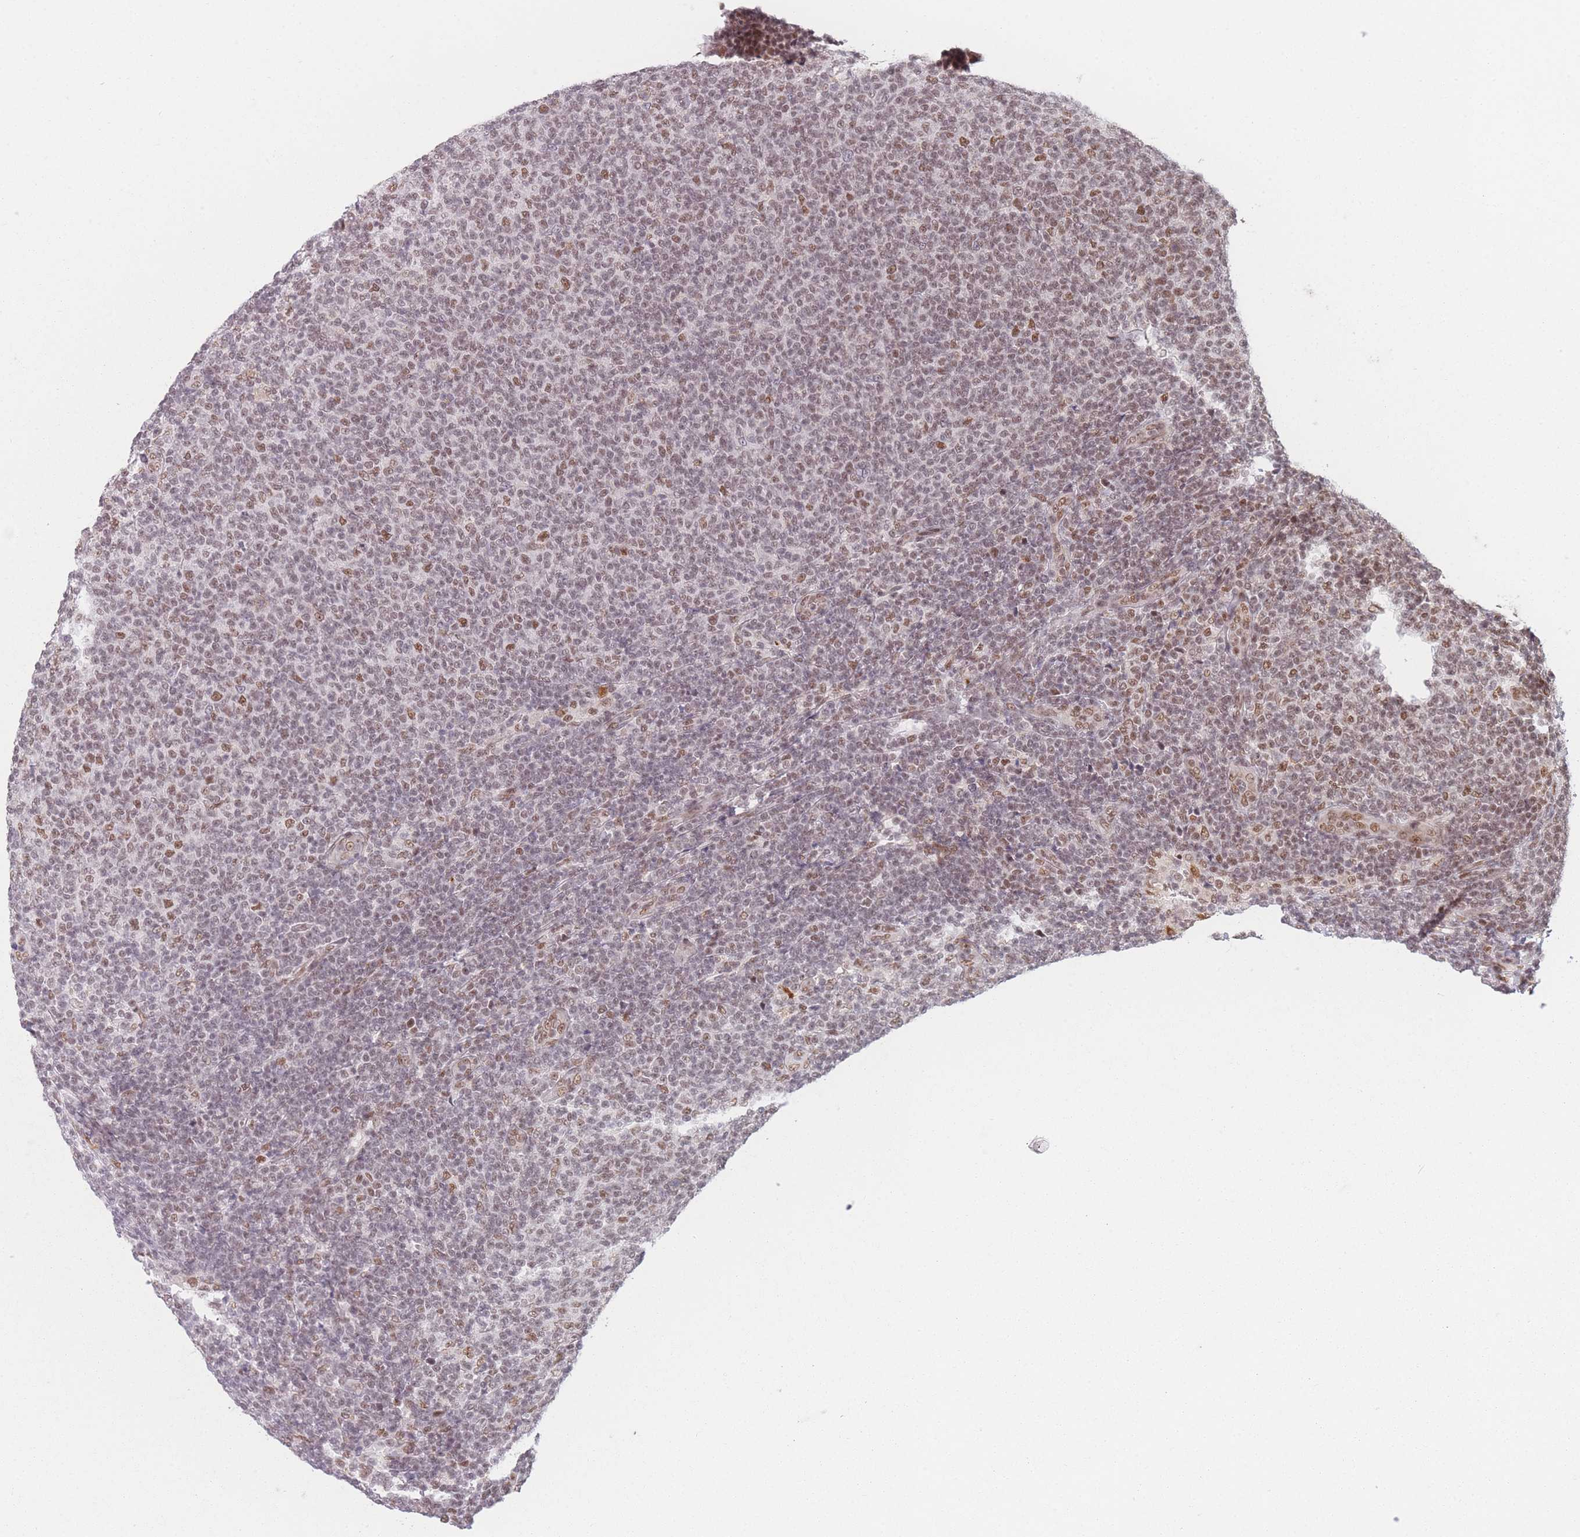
{"staining": {"intensity": "moderate", "quantity": "25%-75%", "location": "nuclear"}, "tissue": "lymphoma", "cell_type": "Tumor cells", "image_type": "cancer", "snomed": [{"axis": "morphology", "description": "Malignant lymphoma, non-Hodgkin's type, Low grade"}, {"axis": "topography", "description": "Lymph node"}], "caption": "Protein expression by immunohistochemistry demonstrates moderate nuclear positivity in about 25%-75% of tumor cells in low-grade malignant lymphoma, non-Hodgkin's type.", "gene": "SUPT6H", "patient": {"sex": "male", "age": 66}}